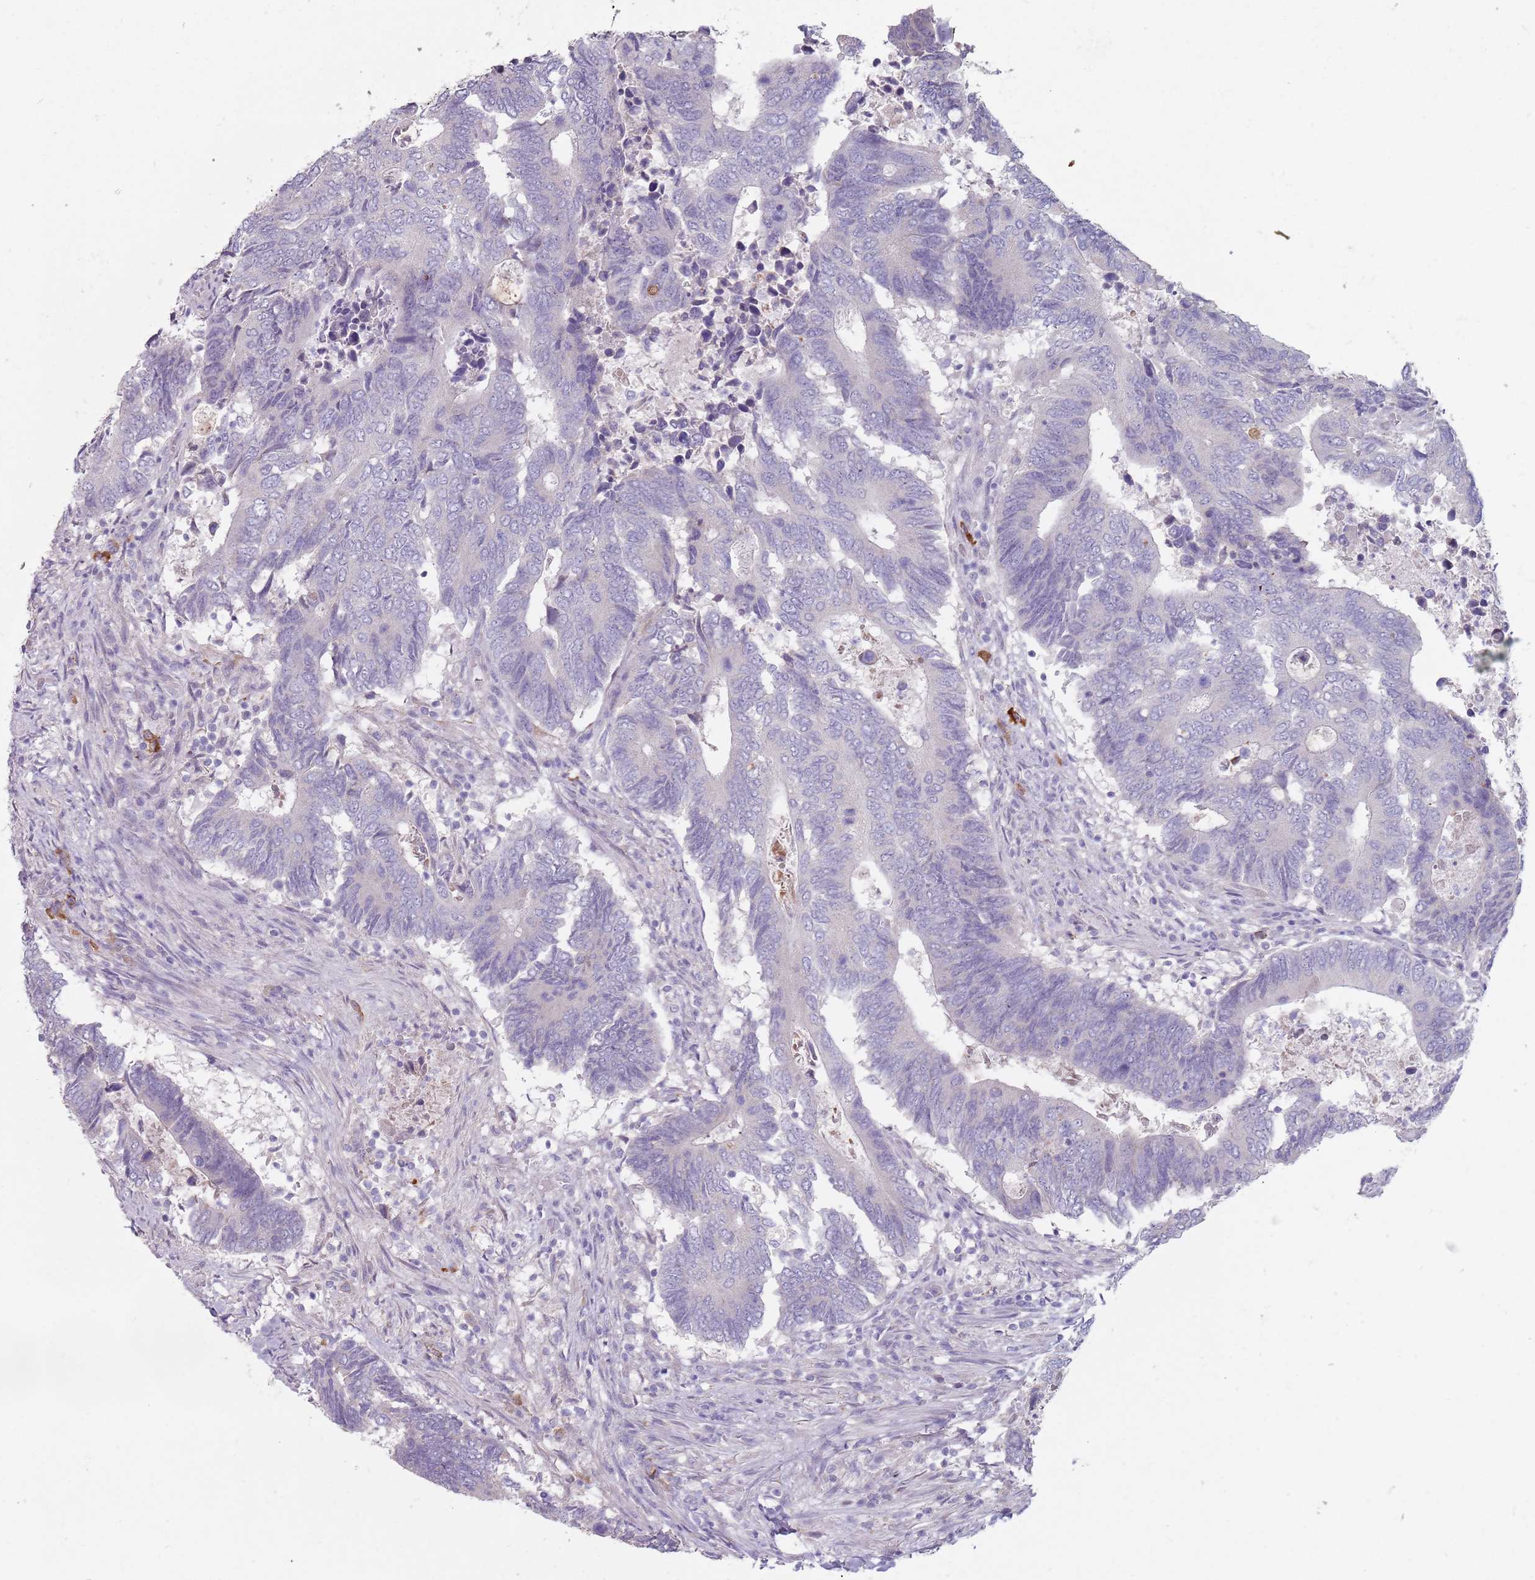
{"staining": {"intensity": "negative", "quantity": "none", "location": "none"}, "tissue": "colorectal cancer", "cell_type": "Tumor cells", "image_type": "cancer", "snomed": [{"axis": "morphology", "description": "Adenocarcinoma, NOS"}, {"axis": "topography", "description": "Colon"}], "caption": "An immunohistochemistry (IHC) micrograph of colorectal cancer is shown. There is no staining in tumor cells of colorectal cancer.", "gene": "DXO", "patient": {"sex": "male", "age": 87}}